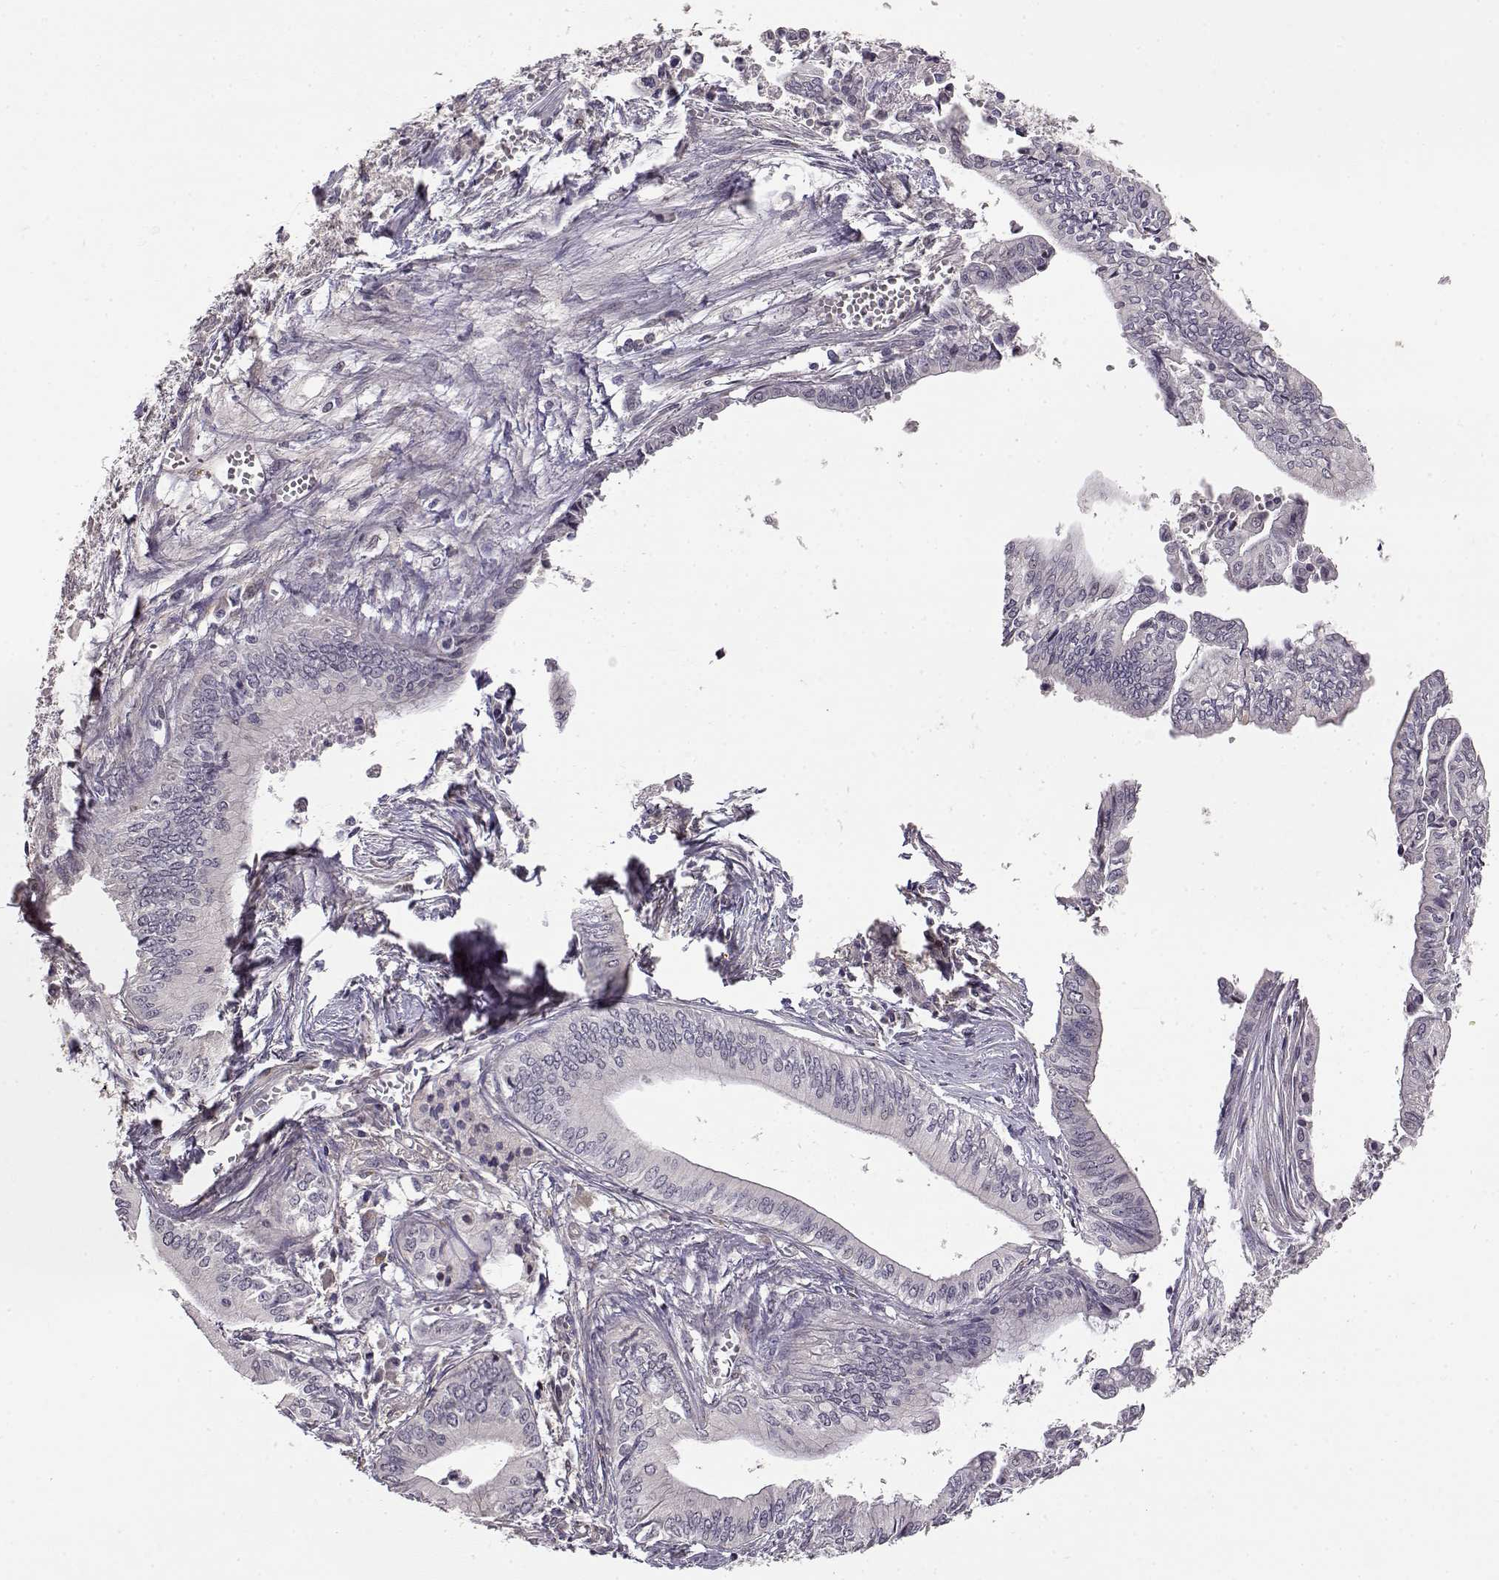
{"staining": {"intensity": "negative", "quantity": "none", "location": "none"}, "tissue": "pancreatic cancer", "cell_type": "Tumor cells", "image_type": "cancer", "snomed": [{"axis": "morphology", "description": "Adenocarcinoma, NOS"}, {"axis": "topography", "description": "Pancreas"}], "caption": "Adenocarcinoma (pancreatic) was stained to show a protein in brown. There is no significant staining in tumor cells.", "gene": "IFITM1", "patient": {"sex": "female", "age": 61}}